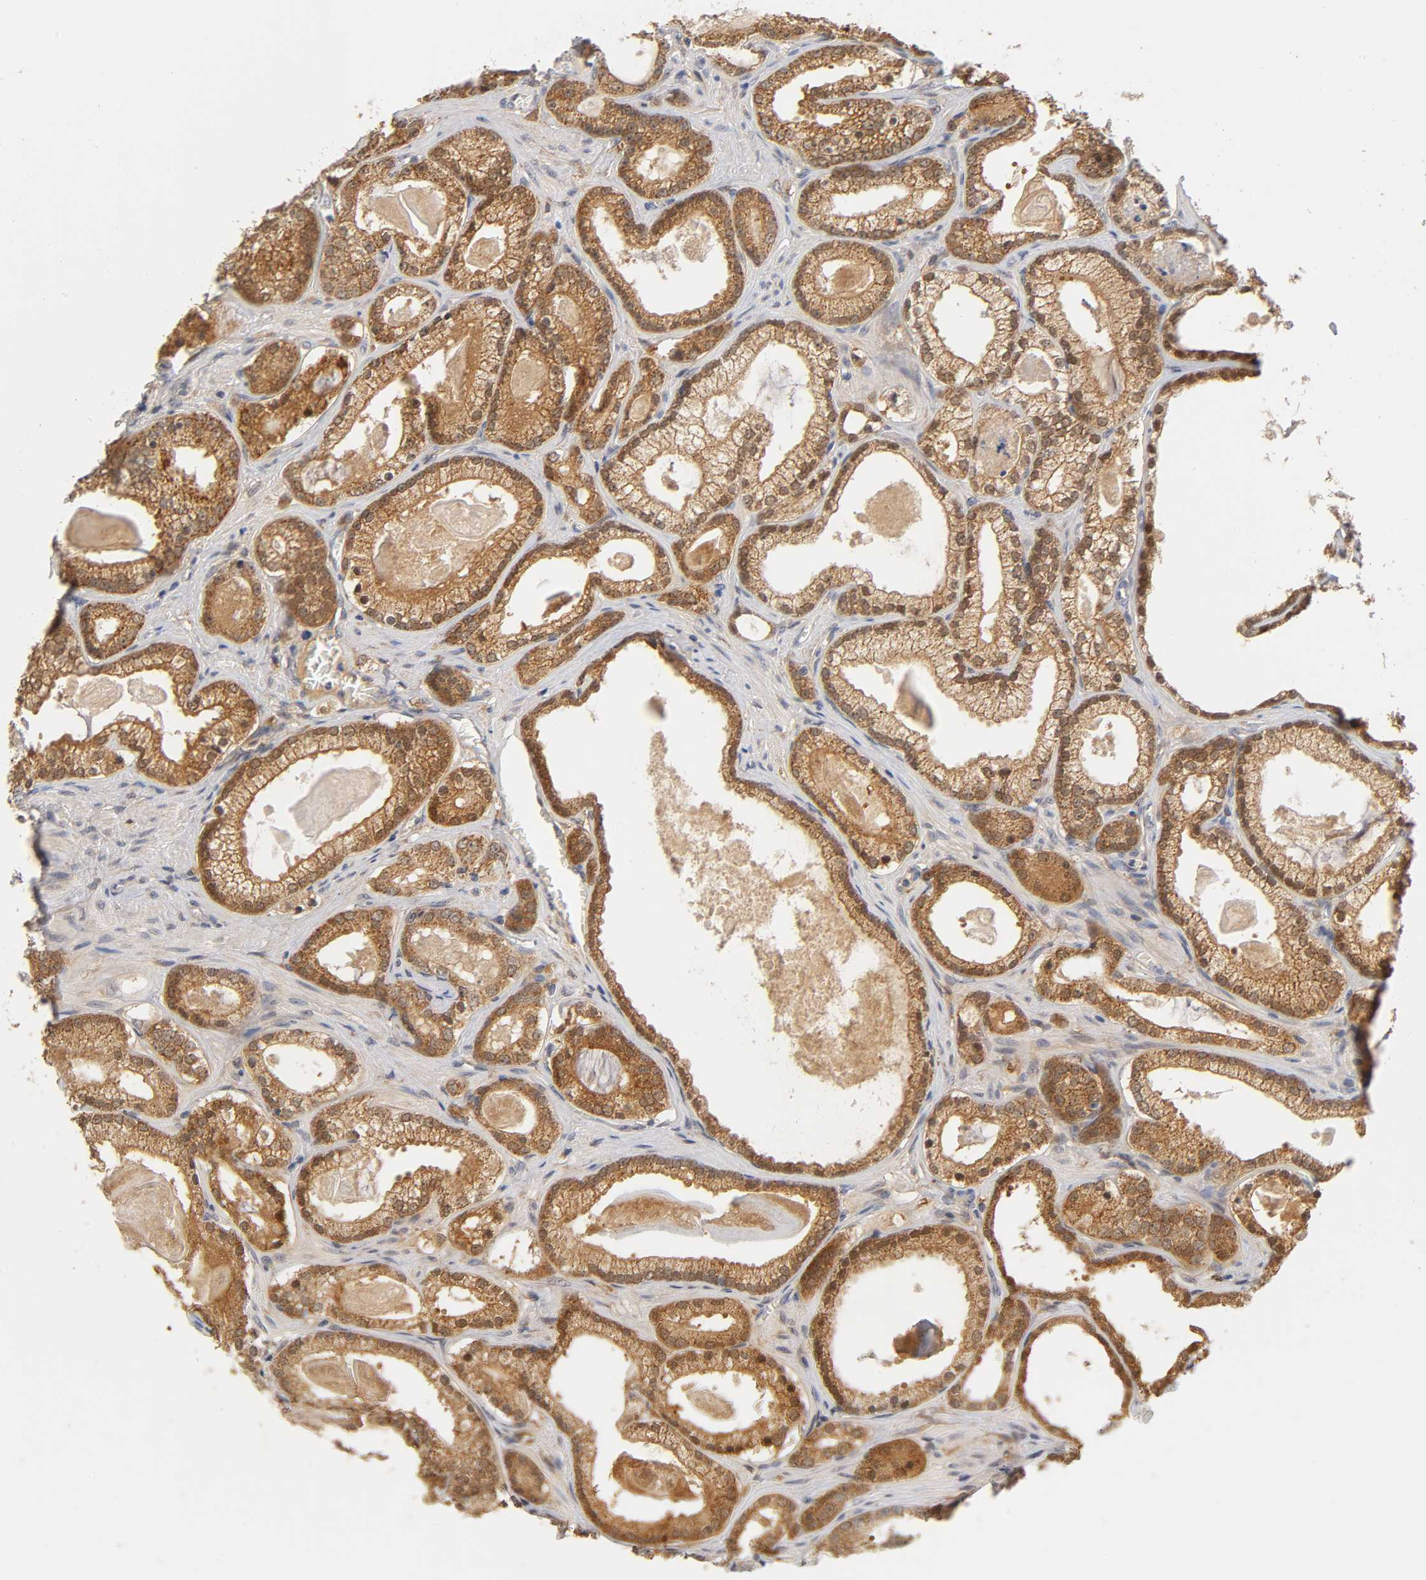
{"staining": {"intensity": "strong", "quantity": ">75%", "location": "cytoplasmic/membranous,nuclear"}, "tissue": "prostate cancer", "cell_type": "Tumor cells", "image_type": "cancer", "snomed": [{"axis": "morphology", "description": "Adenocarcinoma, Low grade"}, {"axis": "topography", "description": "Prostate"}], "caption": "Immunohistochemical staining of human prostate cancer (low-grade adenocarcinoma) exhibits high levels of strong cytoplasmic/membranous and nuclear protein staining in about >75% of tumor cells.", "gene": "GSTZ1", "patient": {"sex": "male", "age": 59}}